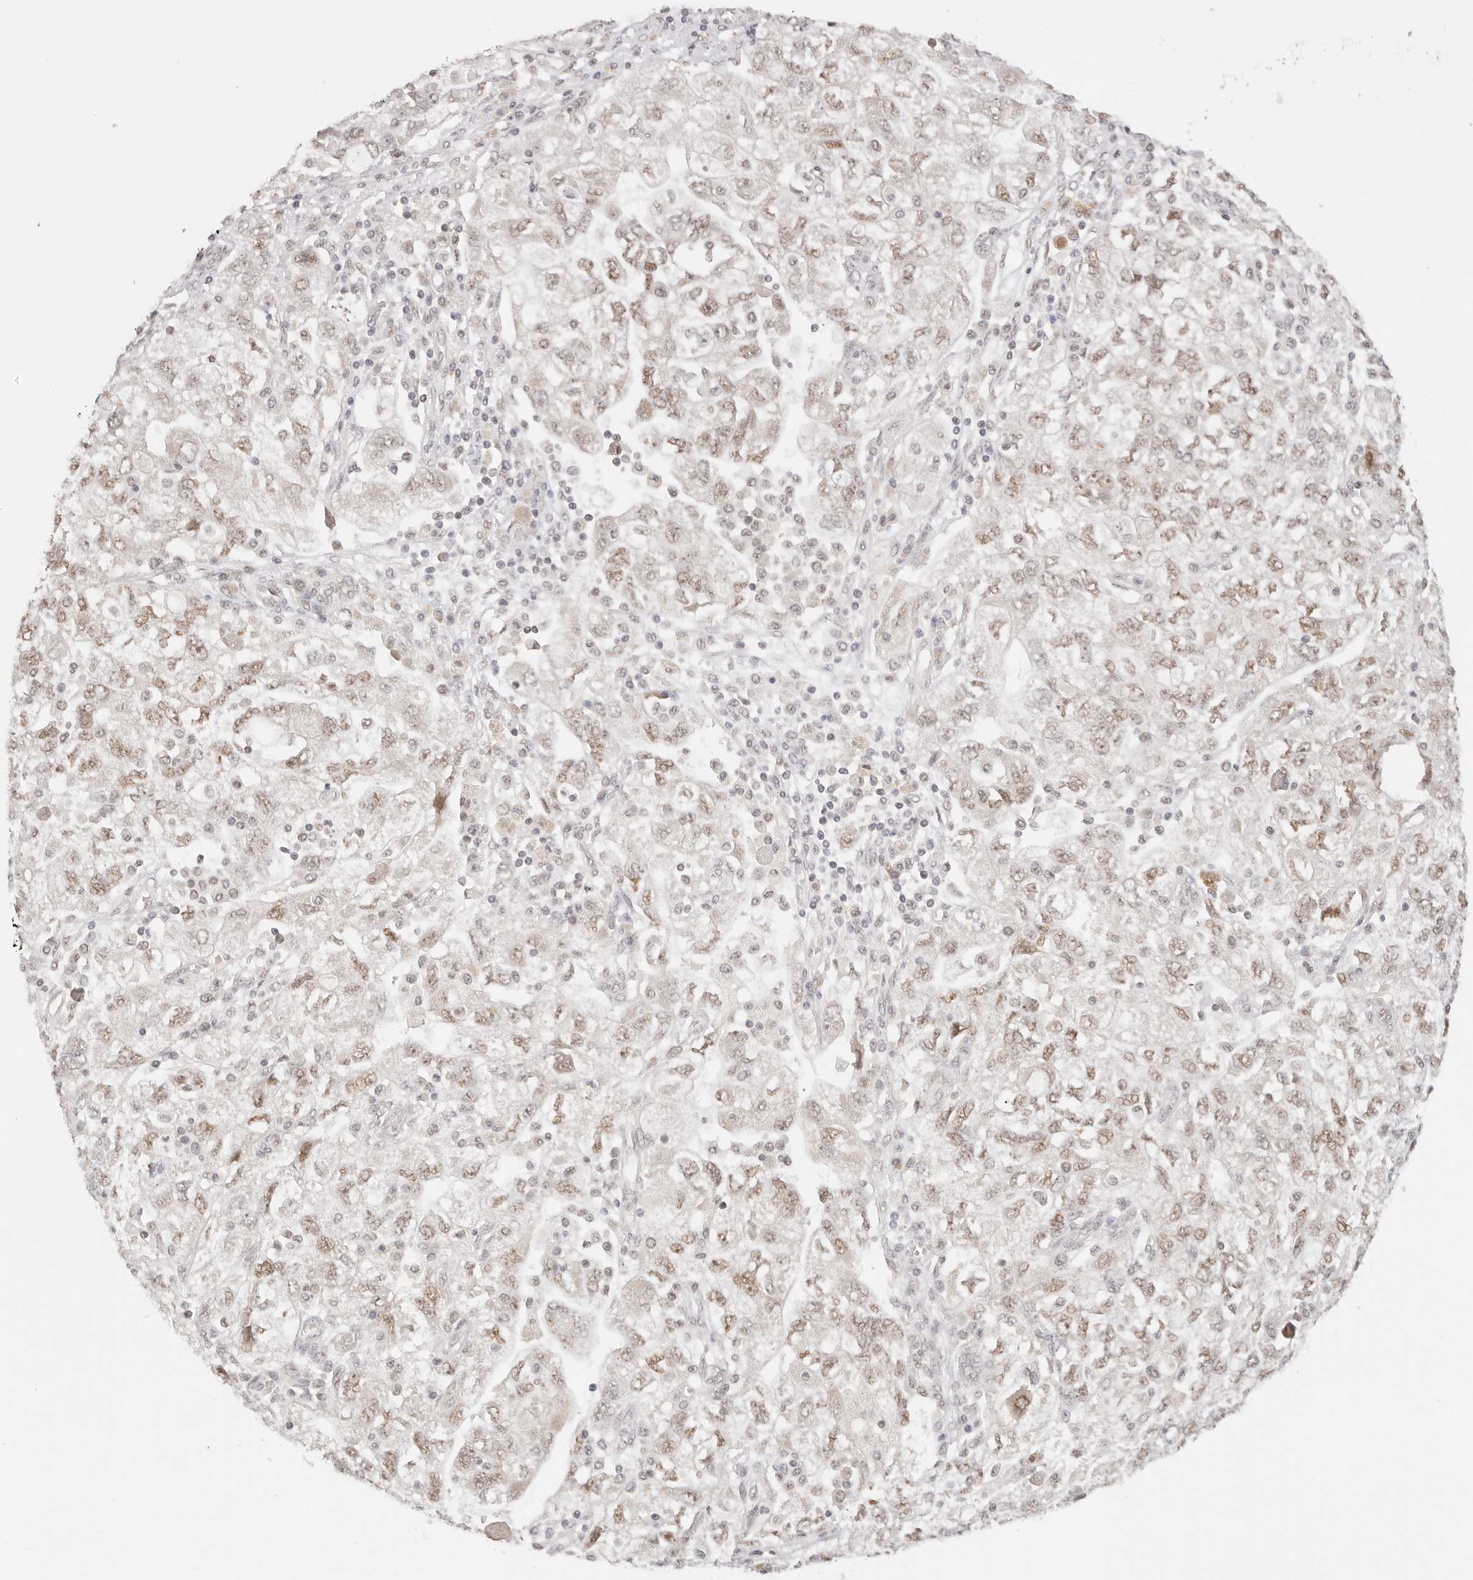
{"staining": {"intensity": "weak", "quantity": ">75%", "location": "nuclear"}, "tissue": "ovarian cancer", "cell_type": "Tumor cells", "image_type": "cancer", "snomed": [{"axis": "morphology", "description": "Carcinoma, NOS"}, {"axis": "morphology", "description": "Cystadenocarcinoma, serous, NOS"}, {"axis": "topography", "description": "Ovary"}], "caption": "Weak nuclear positivity for a protein is seen in about >75% of tumor cells of ovarian cancer (carcinoma) using immunohistochemistry.", "gene": "RFC3", "patient": {"sex": "female", "age": 69}}